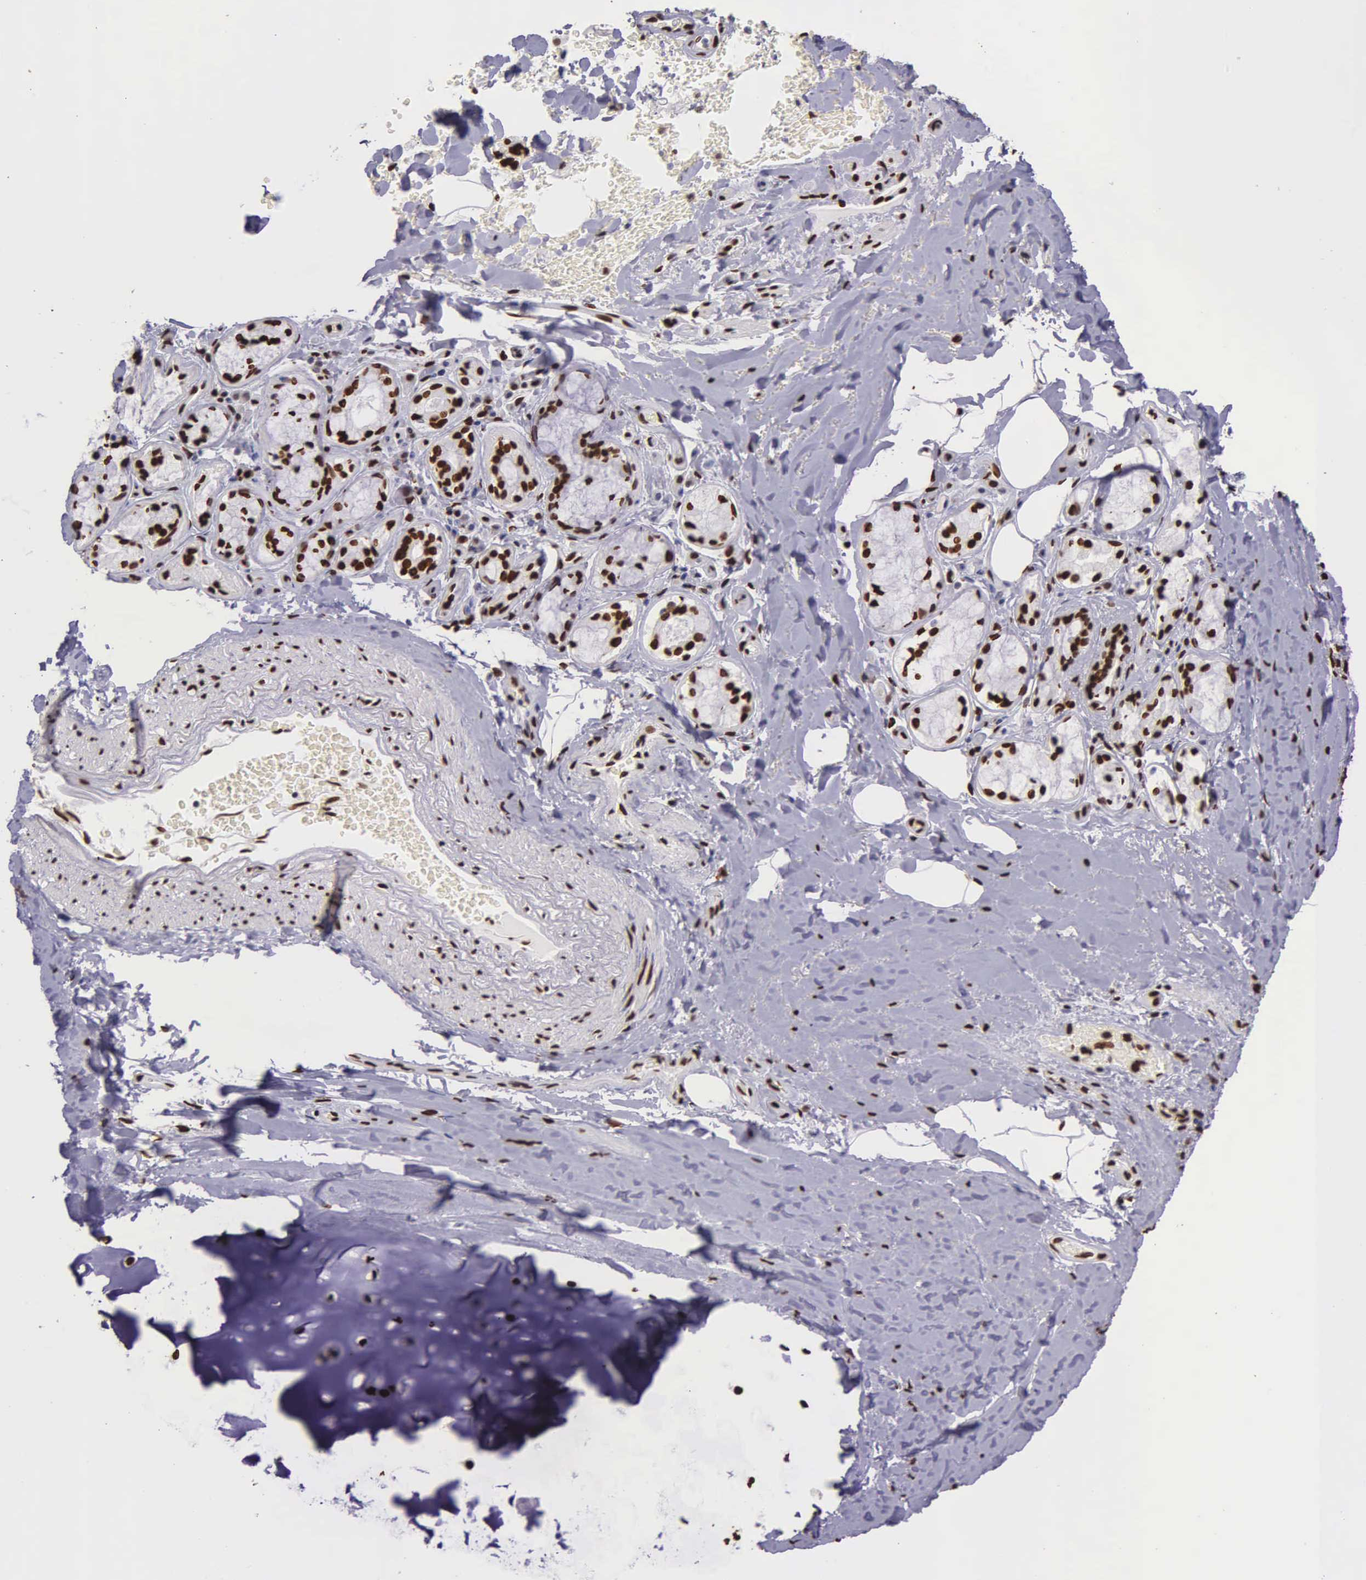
{"staining": {"intensity": "strong", "quantity": ">75%", "location": "nuclear"}, "tissue": "bronchus", "cell_type": "Respiratory epithelial cells", "image_type": "normal", "snomed": [{"axis": "morphology", "description": "Normal tissue, NOS"}, {"axis": "topography", "description": "Cartilage tissue"}, {"axis": "topography", "description": "Lung"}], "caption": "High-magnification brightfield microscopy of unremarkable bronchus stained with DAB (3,3'-diaminobenzidine) (brown) and counterstained with hematoxylin (blue). respiratory epithelial cells exhibit strong nuclear staining is seen in approximately>75% of cells. The staining is performed using DAB brown chromogen to label protein expression. The nuclei are counter-stained blue using hematoxylin.", "gene": "H1", "patient": {"sex": "male", "age": 65}}